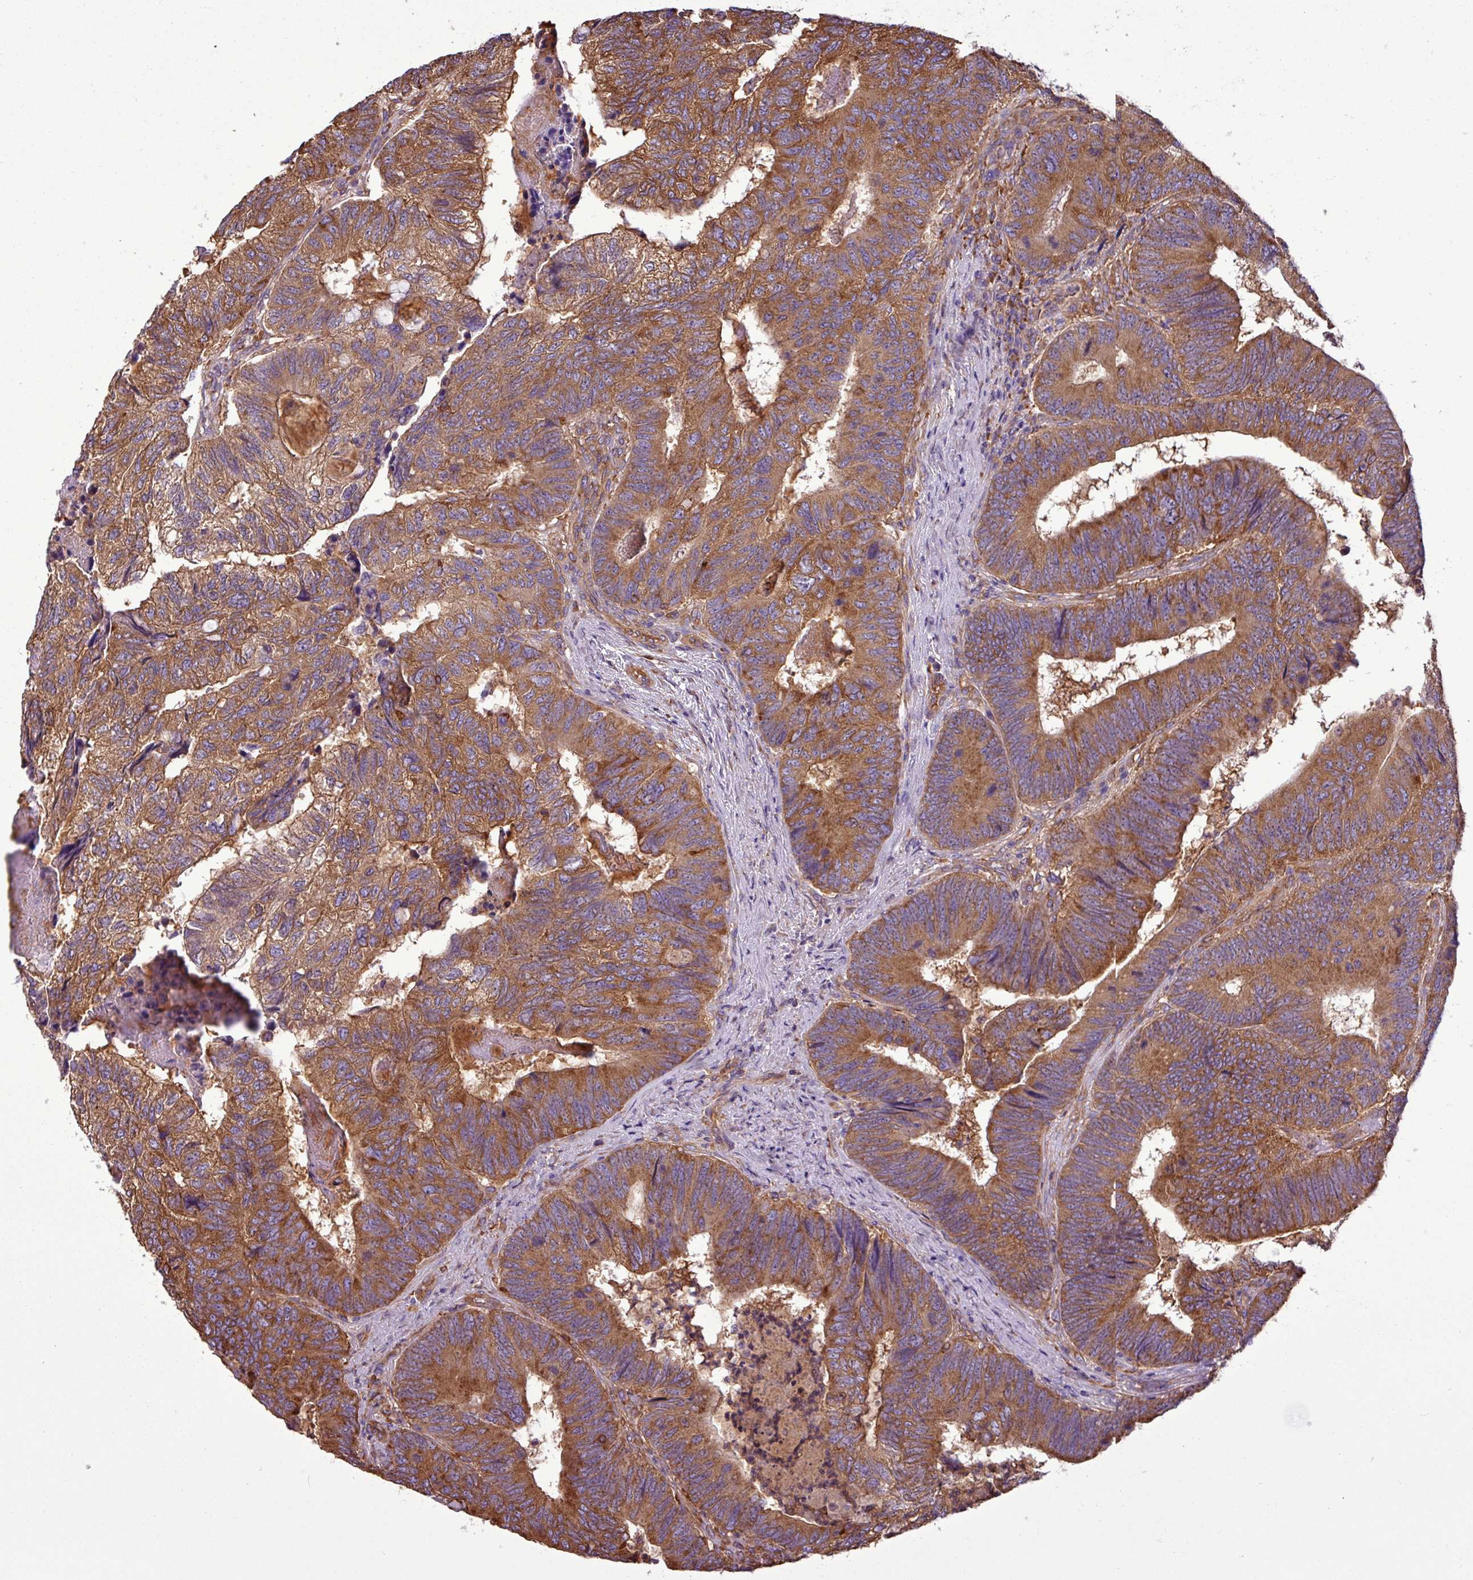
{"staining": {"intensity": "moderate", "quantity": ">75%", "location": "cytoplasmic/membranous"}, "tissue": "colorectal cancer", "cell_type": "Tumor cells", "image_type": "cancer", "snomed": [{"axis": "morphology", "description": "Adenocarcinoma, NOS"}, {"axis": "topography", "description": "Colon"}], "caption": "This is a photomicrograph of IHC staining of adenocarcinoma (colorectal), which shows moderate positivity in the cytoplasmic/membranous of tumor cells.", "gene": "PACSIN2", "patient": {"sex": "female", "age": 67}}